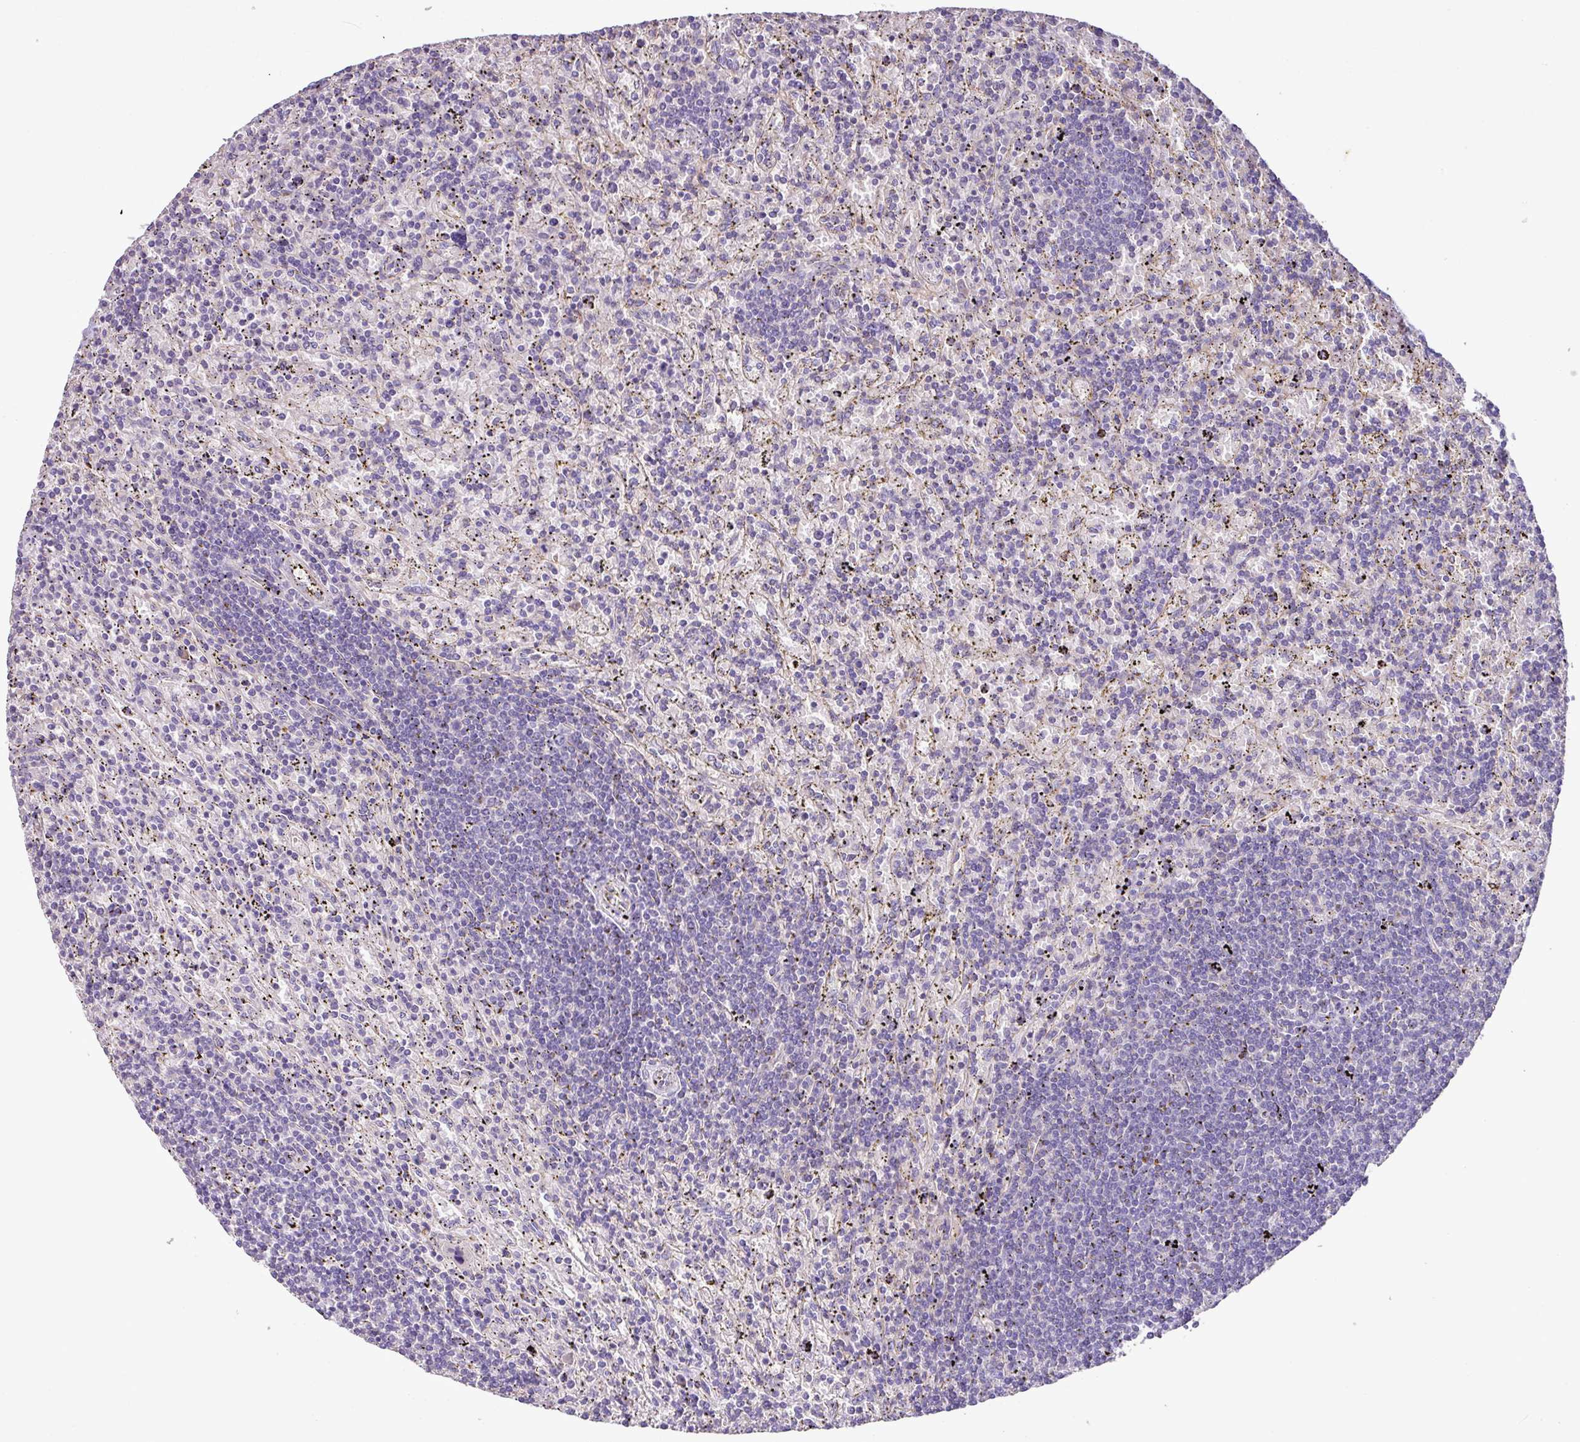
{"staining": {"intensity": "negative", "quantity": "none", "location": "none"}, "tissue": "lymphoma", "cell_type": "Tumor cells", "image_type": "cancer", "snomed": [{"axis": "morphology", "description": "Malignant lymphoma, non-Hodgkin's type, Low grade"}, {"axis": "topography", "description": "Spleen"}], "caption": "DAB immunohistochemical staining of human lymphoma displays no significant positivity in tumor cells.", "gene": "AGR3", "patient": {"sex": "male", "age": 76}}